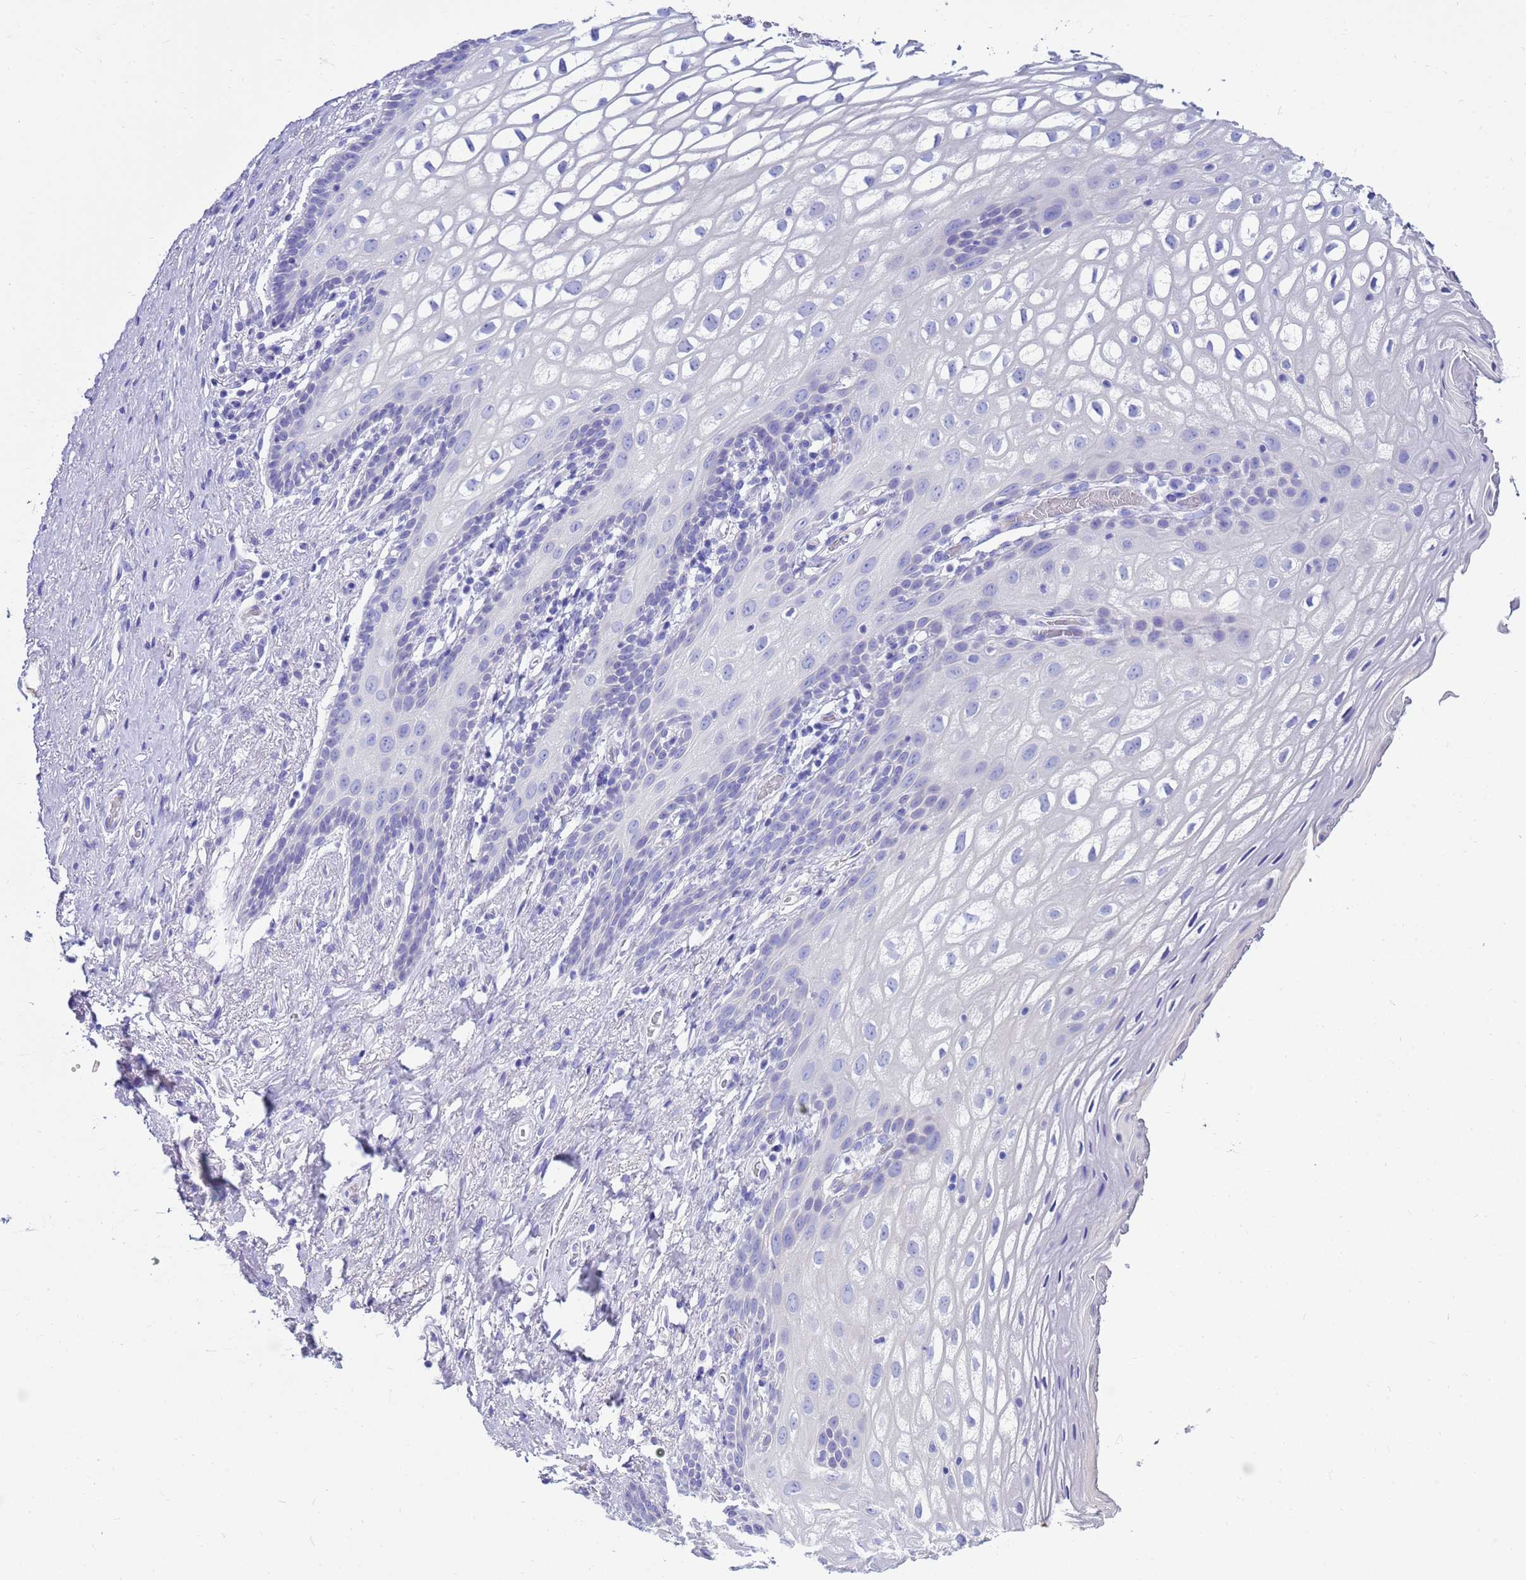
{"staining": {"intensity": "negative", "quantity": "none", "location": "none"}, "tissue": "vagina", "cell_type": "Squamous epithelial cells", "image_type": "normal", "snomed": [{"axis": "morphology", "description": "Normal tissue, NOS"}, {"axis": "topography", "description": "Vagina"}, {"axis": "topography", "description": "Peripheral nerve tissue"}], "caption": "Immunohistochemistry (IHC) image of unremarkable vagina: vagina stained with DAB shows no significant protein expression in squamous epithelial cells. (DAB IHC with hematoxylin counter stain).", "gene": "SYCN", "patient": {"sex": "female", "age": 71}}